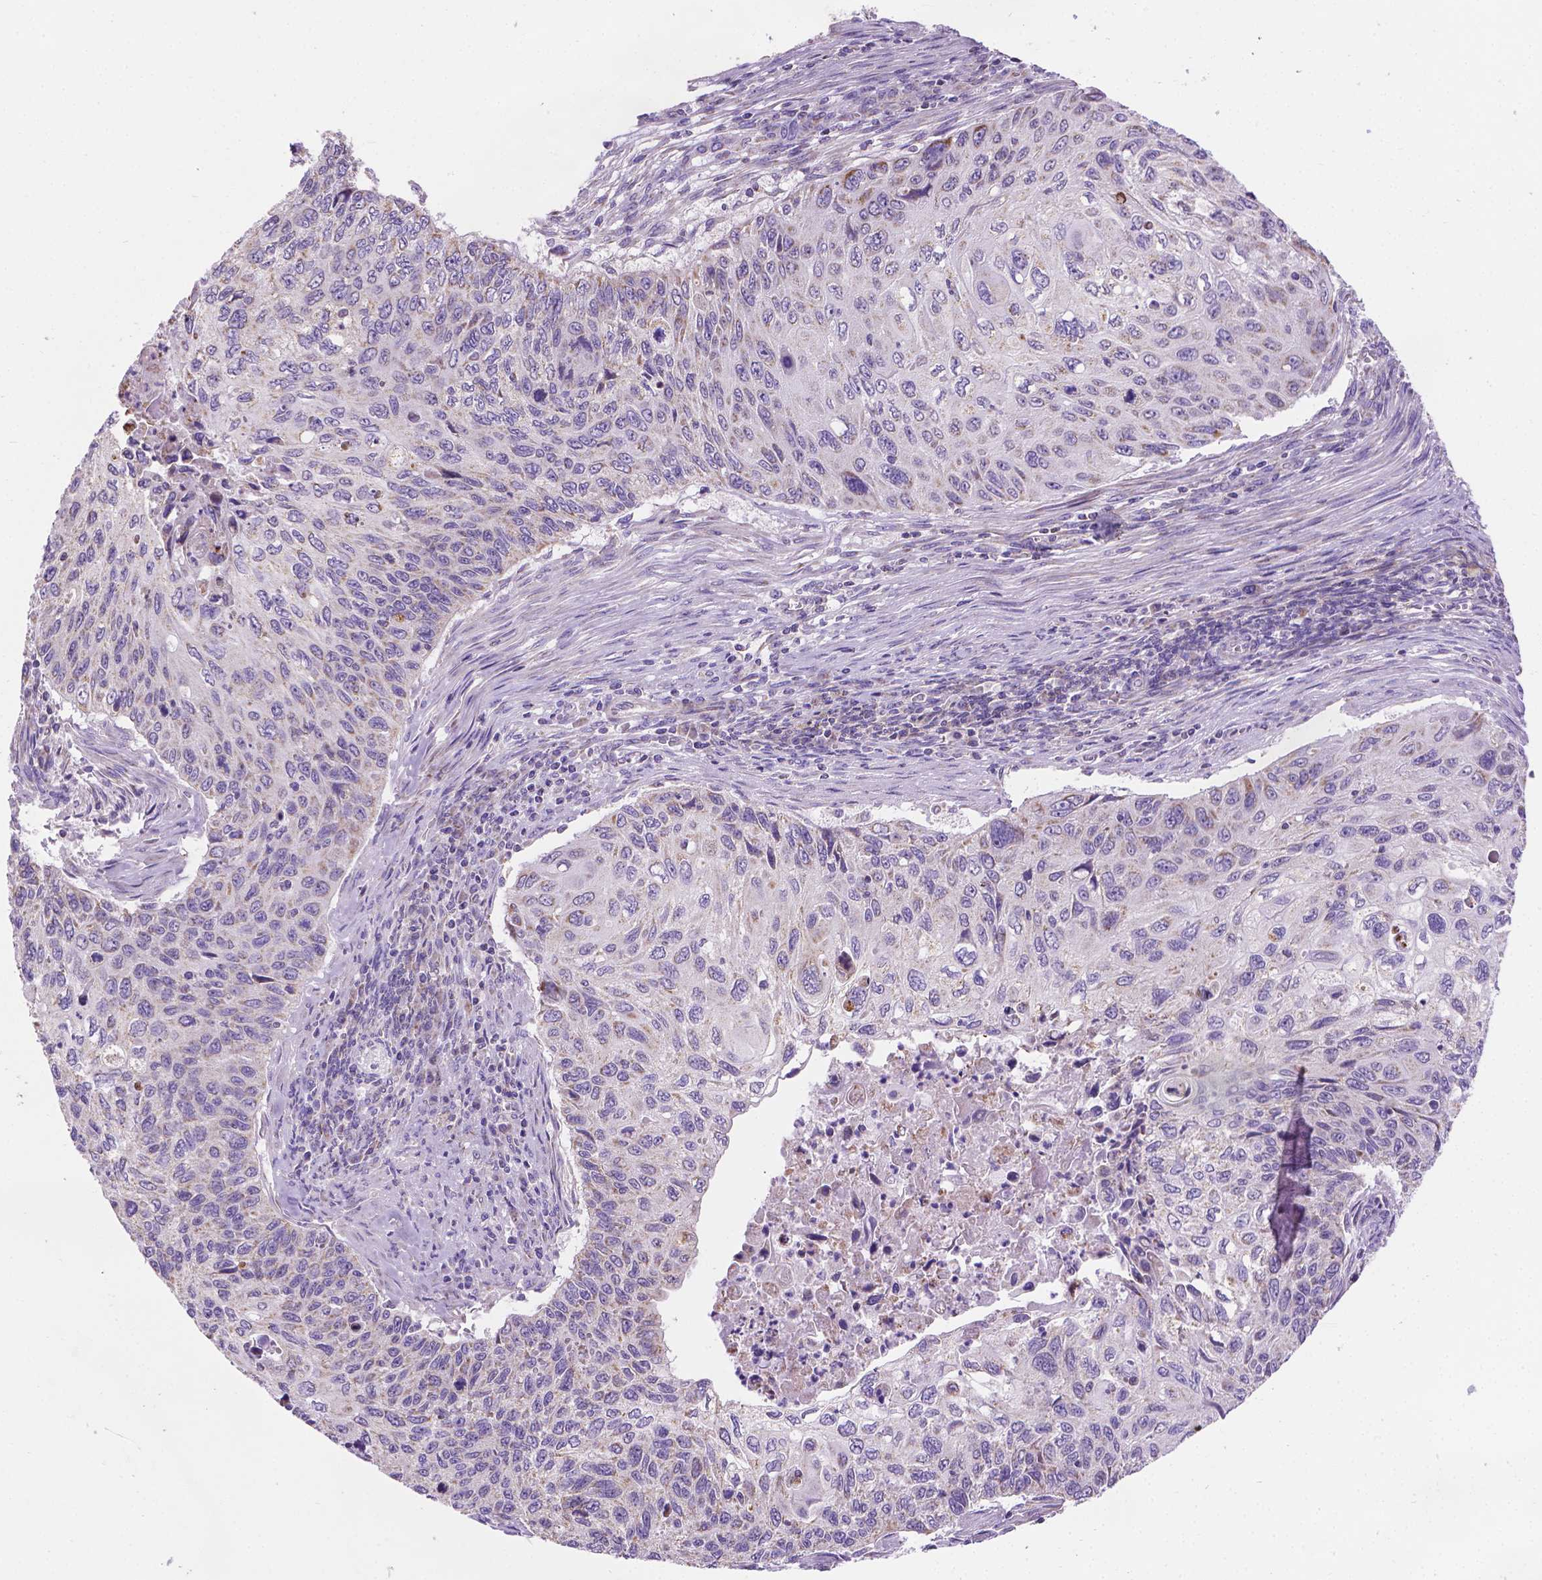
{"staining": {"intensity": "negative", "quantity": "none", "location": "none"}, "tissue": "cervical cancer", "cell_type": "Tumor cells", "image_type": "cancer", "snomed": [{"axis": "morphology", "description": "Squamous cell carcinoma, NOS"}, {"axis": "topography", "description": "Cervix"}], "caption": "Tumor cells show no significant protein positivity in cervical squamous cell carcinoma.", "gene": "CSPG5", "patient": {"sex": "female", "age": 70}}